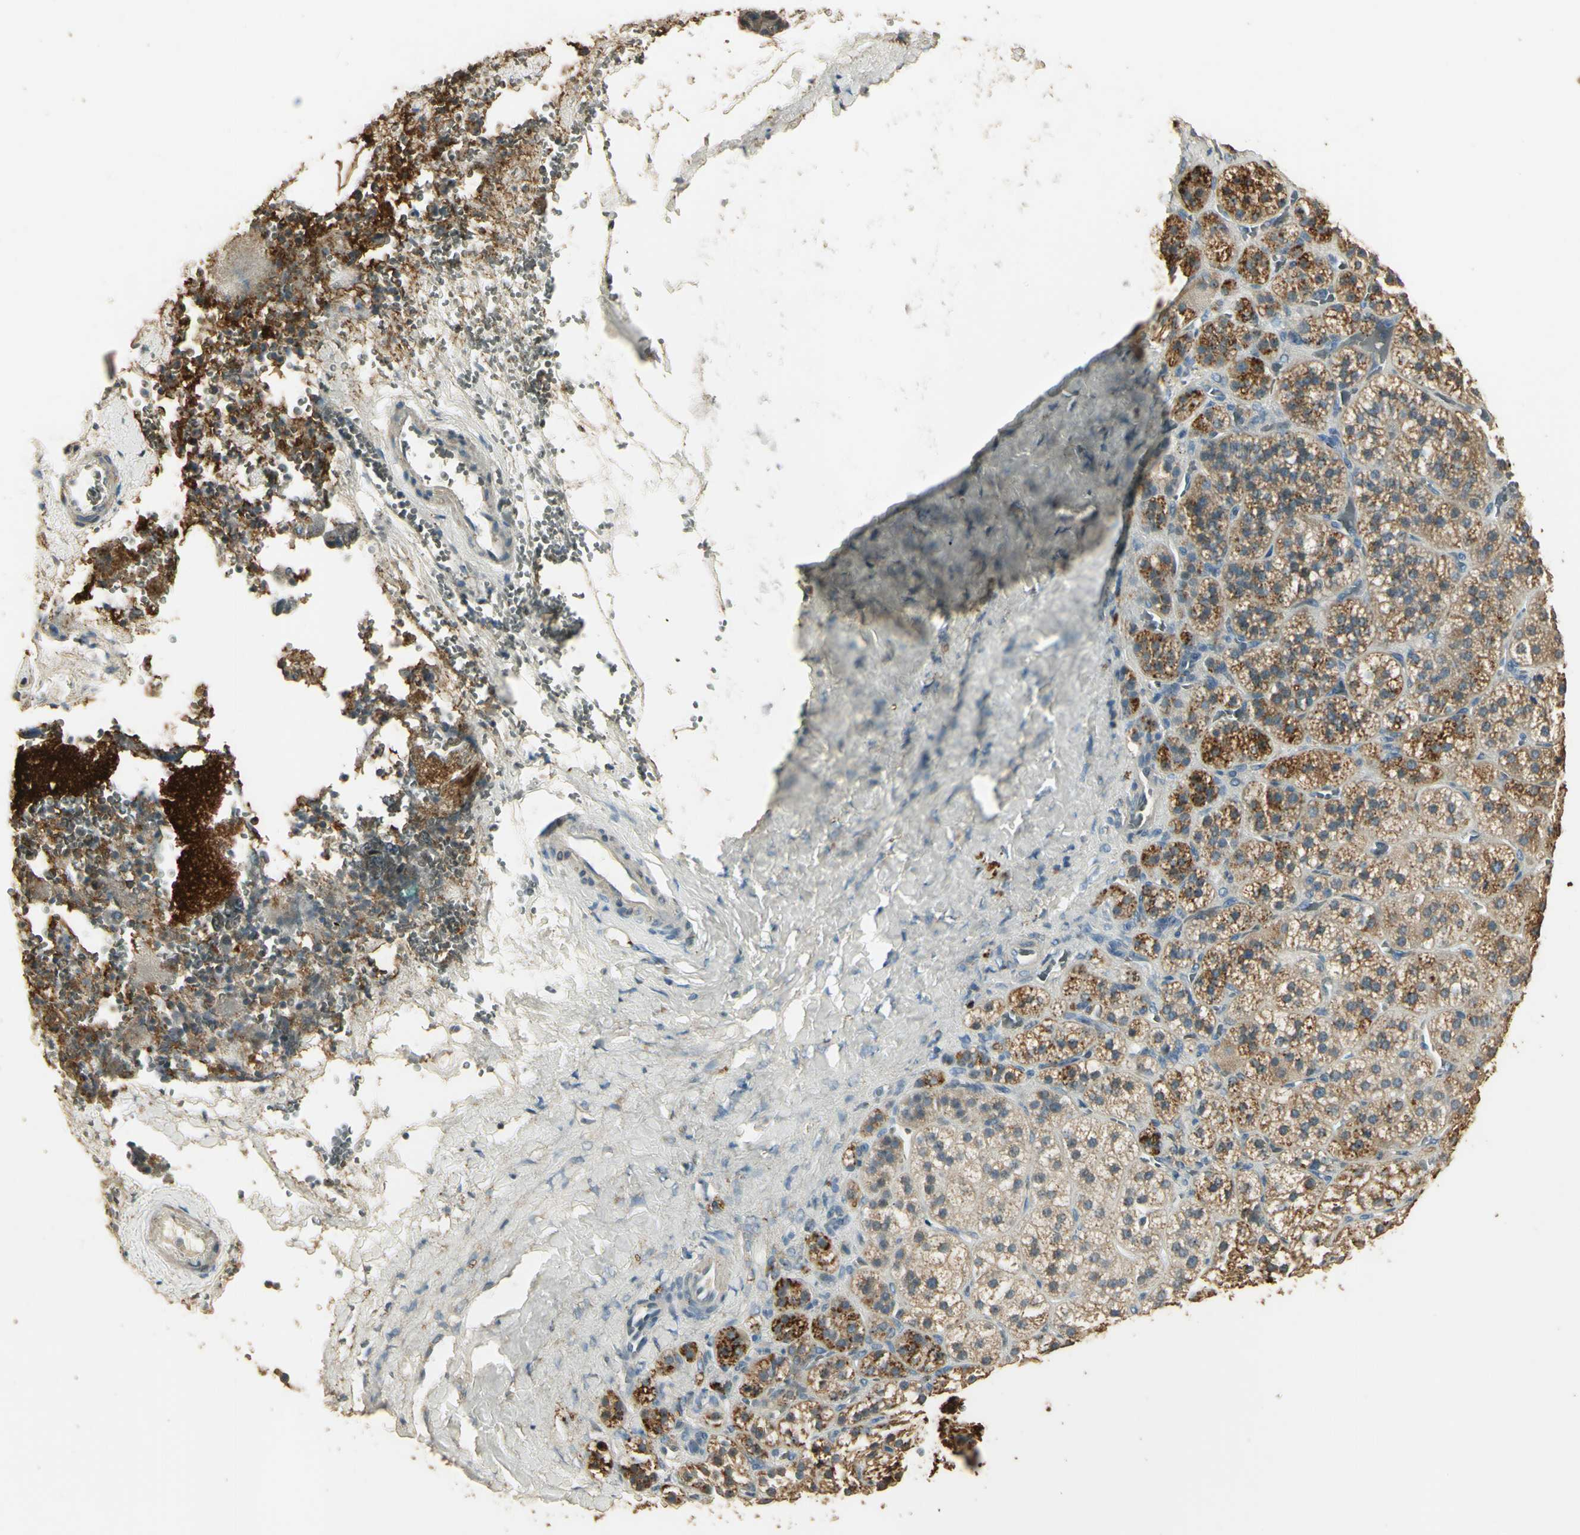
{"staining": {"intensity": "strong", "quantity": ">75%", "location": "cytoplasmic/membranous"}, "tissue": "adrenal gland", "cell_type": "Glandular cells", "image_type": "normal", "snomed": [{"axis": "morphology", "description": "Normal tissue, NOS"}, {"axis": "topography", "description": "Adrenal gland"}], "caption": "Unremarkable adrenal gland demonstrates strong cytoplasmic/membranous staining in about >75% of glandular cells, visualized by immunohistochemistry.", "gene": "ARHGEF17", "patient": {"sex": "female", "age": 71}}